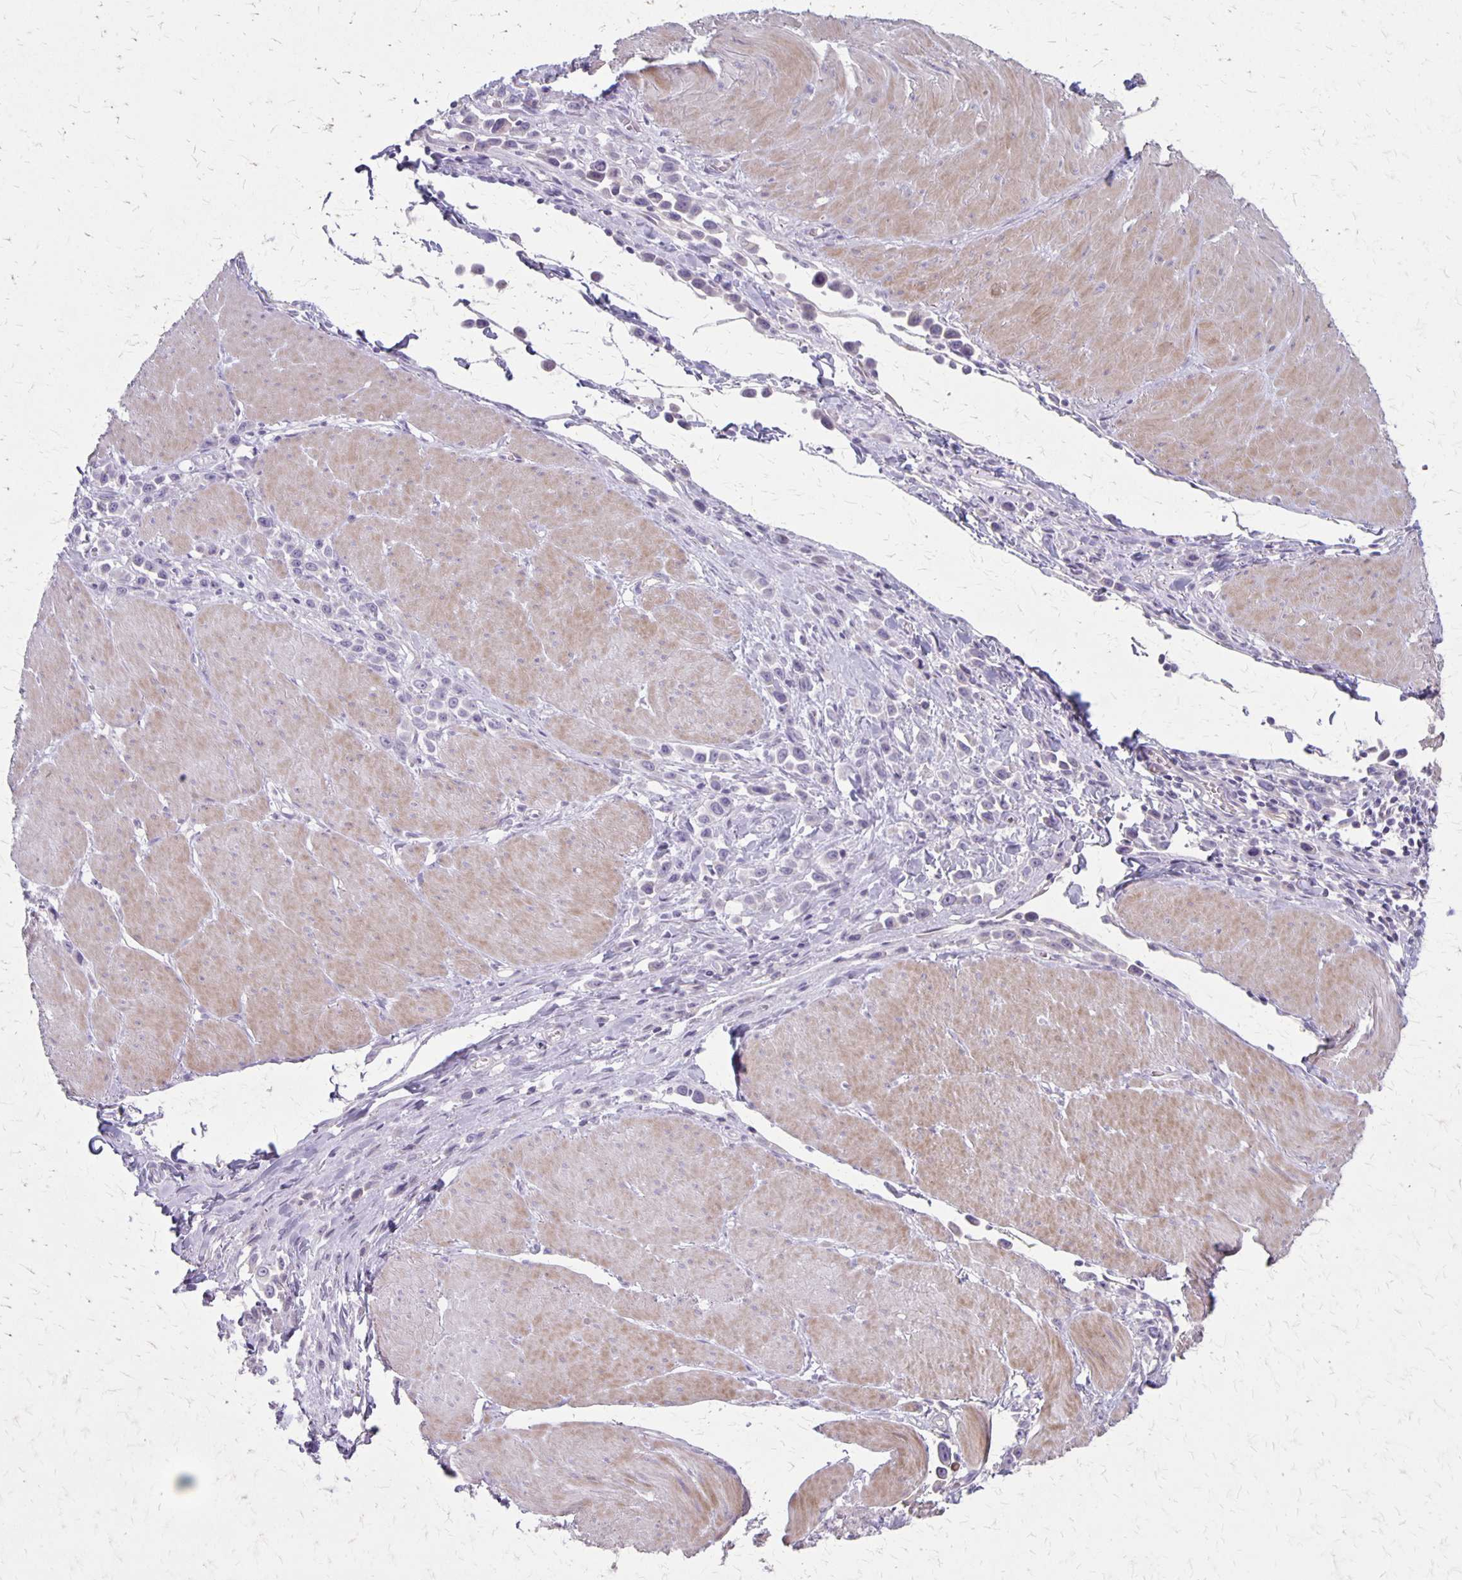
{"staining": {"intensity": "negative", "quantity": "none", "location": "none"}, "tissue": "stomach cancer", "cell_type": "Tumor cells", "image_type": "cancer", "snomed": [{"axis": "morphology", "description": "Adenocarcinoma, NOS"}, {"axis": "topography", "description": "Stomach"}], "caption": "Adenocarcinoma (stomach) stained for a protein using immunohistochemistry reveals no staining tumor cells.", "gene": "HOMER1", "patient": {"sex": "male", "age": 47}}